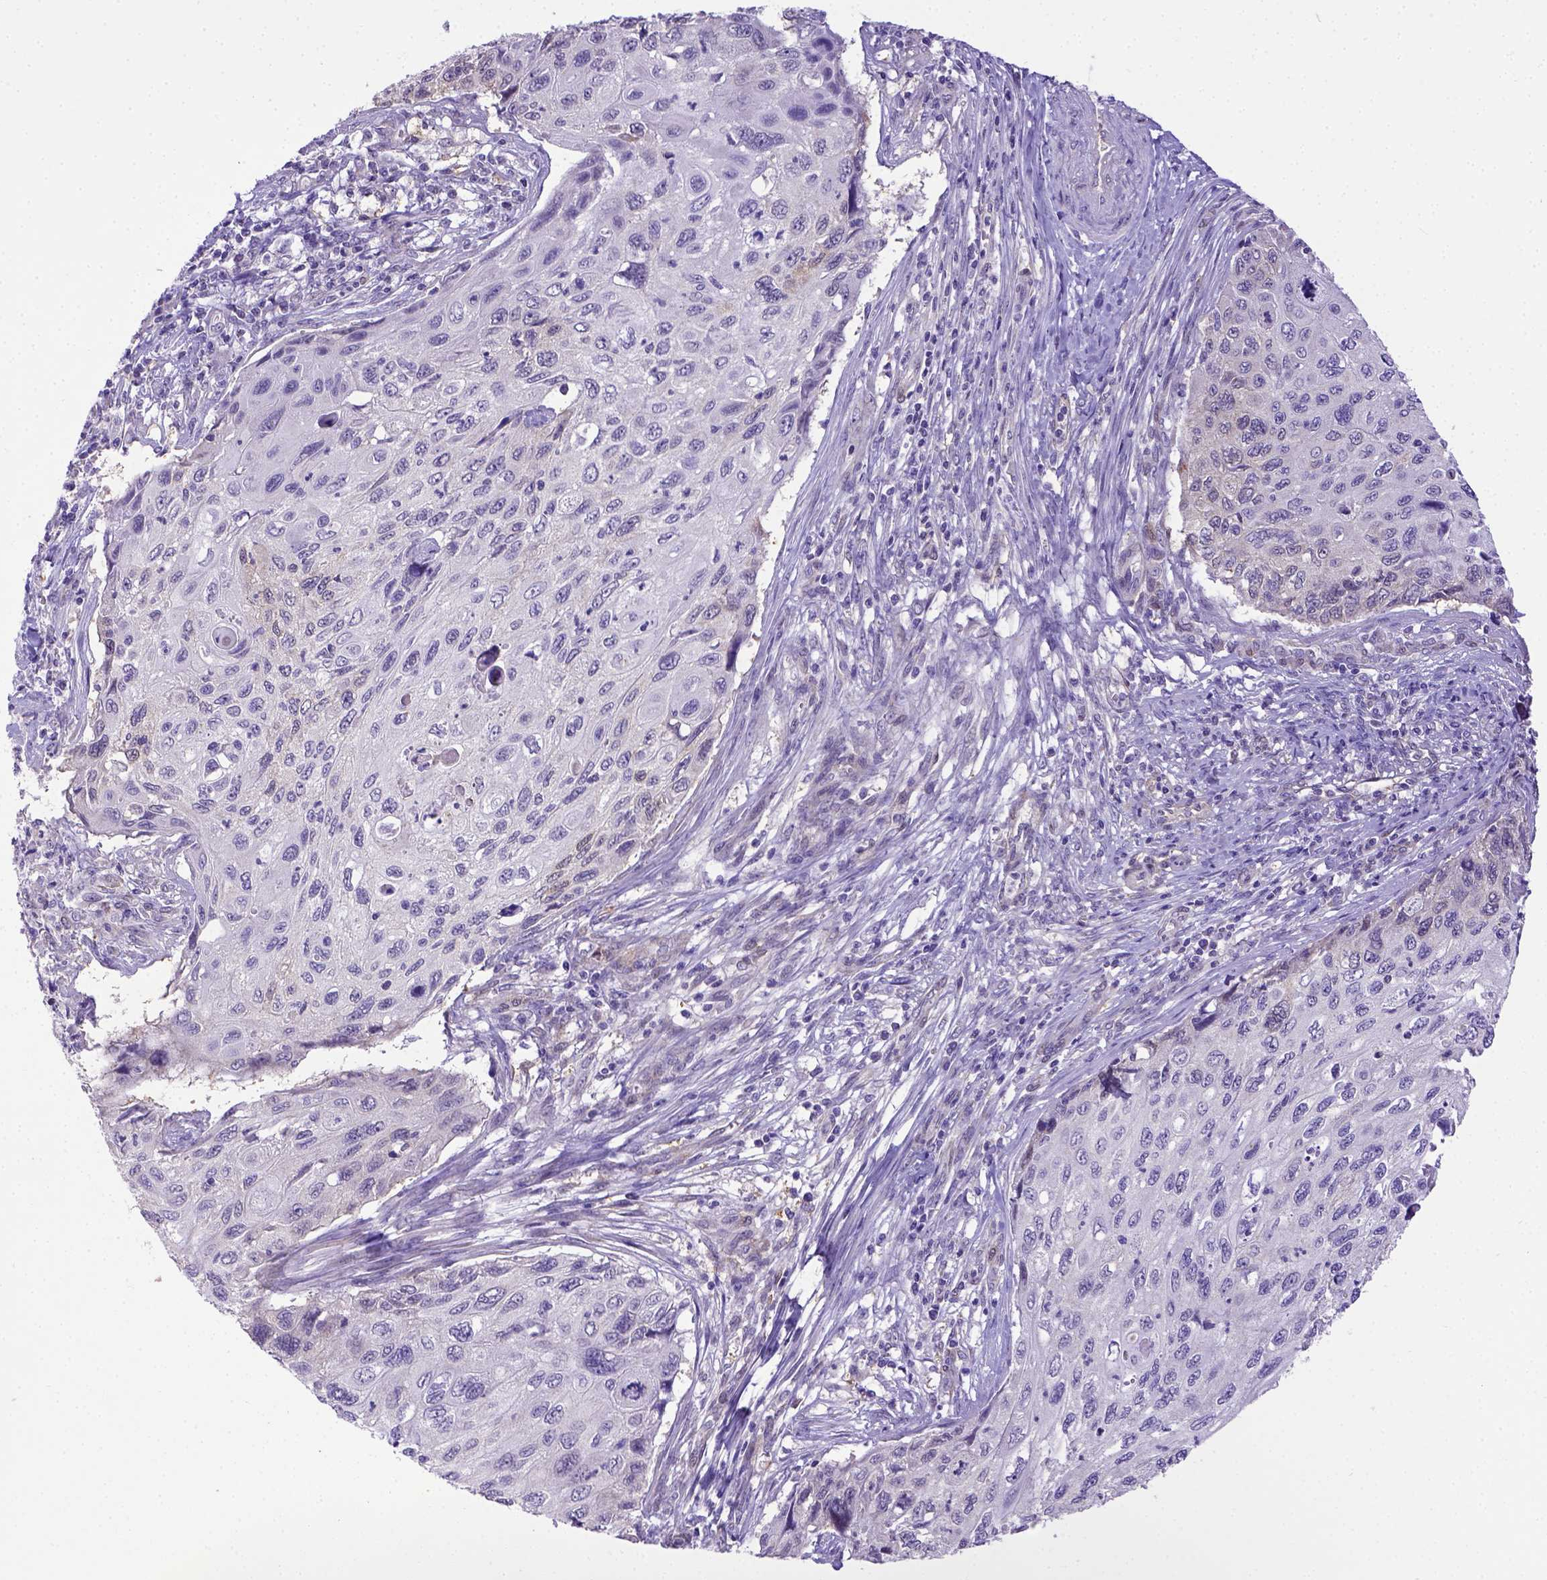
{"staining": {"intensity": "negative", "quantity": "none", "location": "none"}, "tissue": "cervical cancer", "cell_type": "Tumor cells", "image_type": "cancer", "snomed": [{"axis": "morphology", "description": "Squamous cell carcinoma, NOS"}, {"axis": "topography", "description": "Cervix"}], "caption": "The image reveals no significant positivity in tumor cells of squamous cell carcinoma (cervical).", "gene": "BTN1A1", "patient": {"sex": "female", "age": 70}}